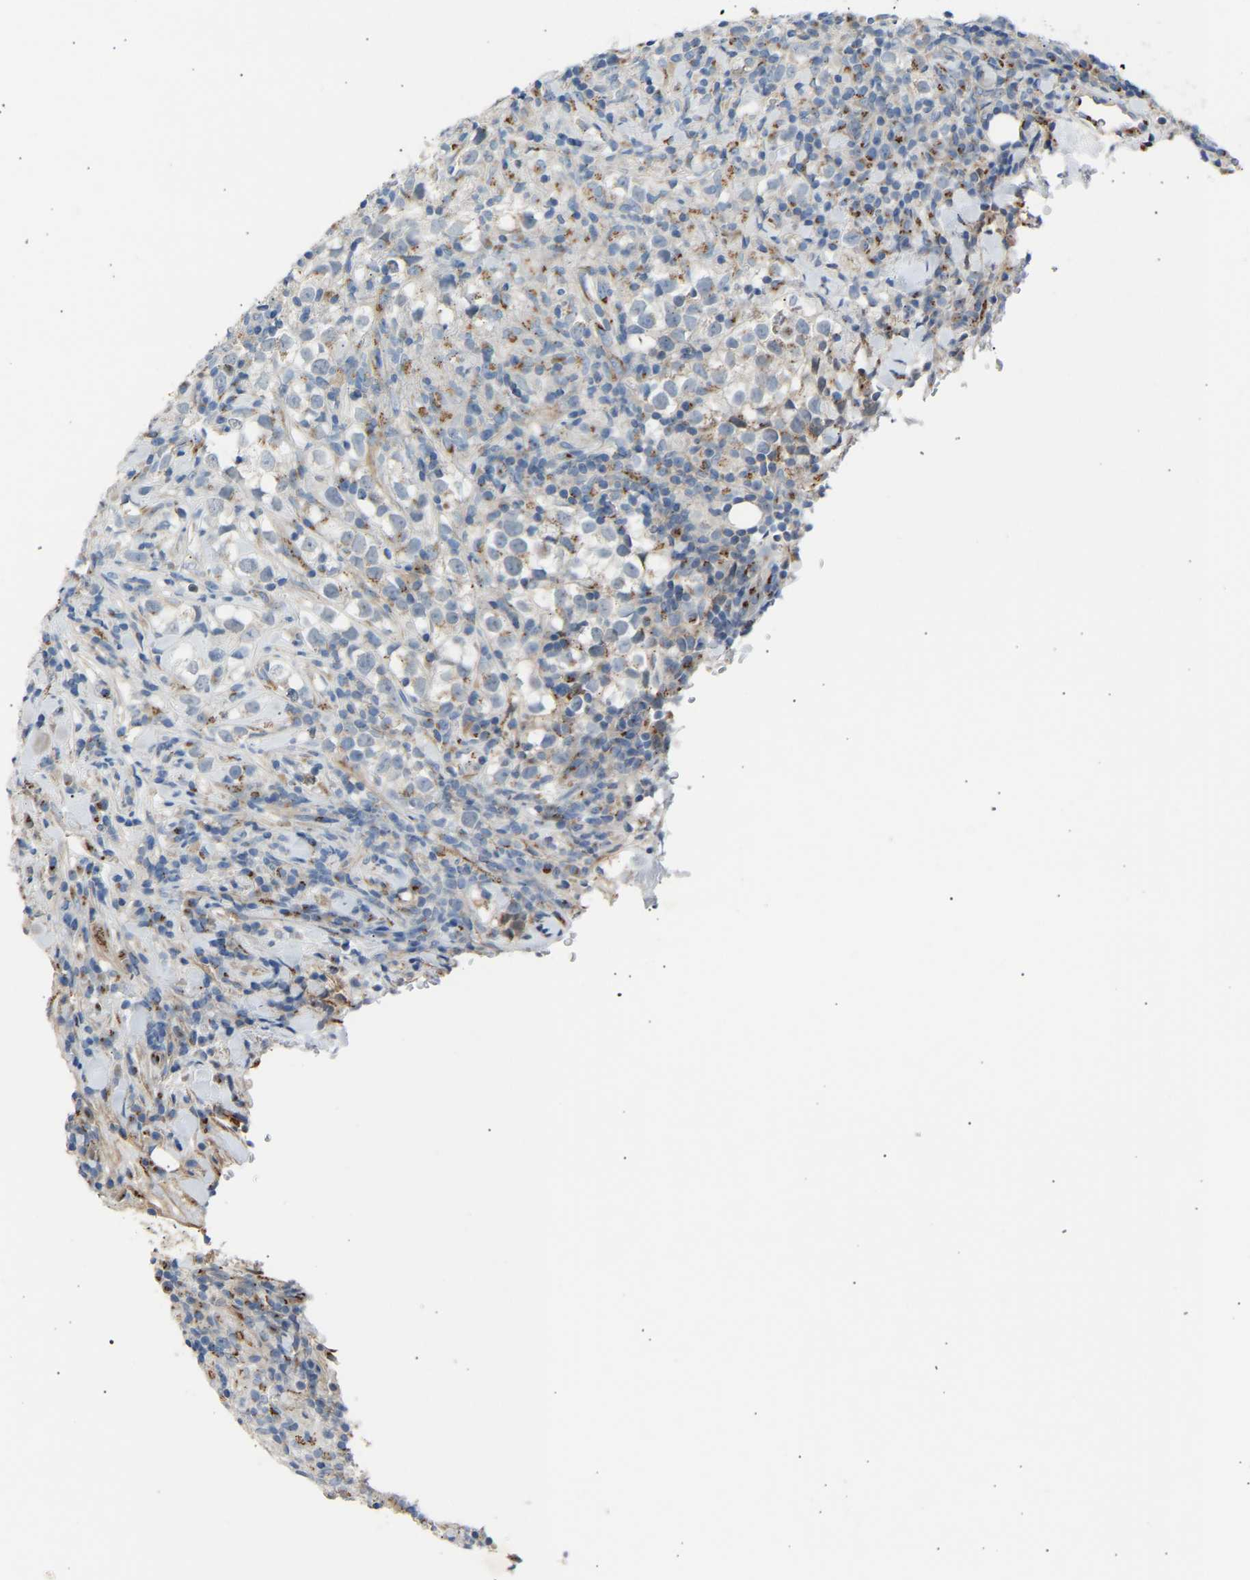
{"staining": {"intensity": "moderate", "quantity": "<25%", "location": "cytoplasmic/membranous"}, "tissue": "testis cancer", "cell_type": "Tumor cells", "image_type": "cancer", "snomed": [{"axis": "morphology", "description": "Seminoma, NOS"}, {"axis": "morphology", "description": "Carcinoma, Embryonal, NOS"}, {"axis": "topography", "description": "Testis"}], "caption": "Testis embryonal carcinoma was stained to show a protein in brown. There is low levels of moderate cytoplasmic/membranous positivity in about <25% of tumor cells.", "gene": "CYREN", "patient": {"sex": "male", "age": 36}}